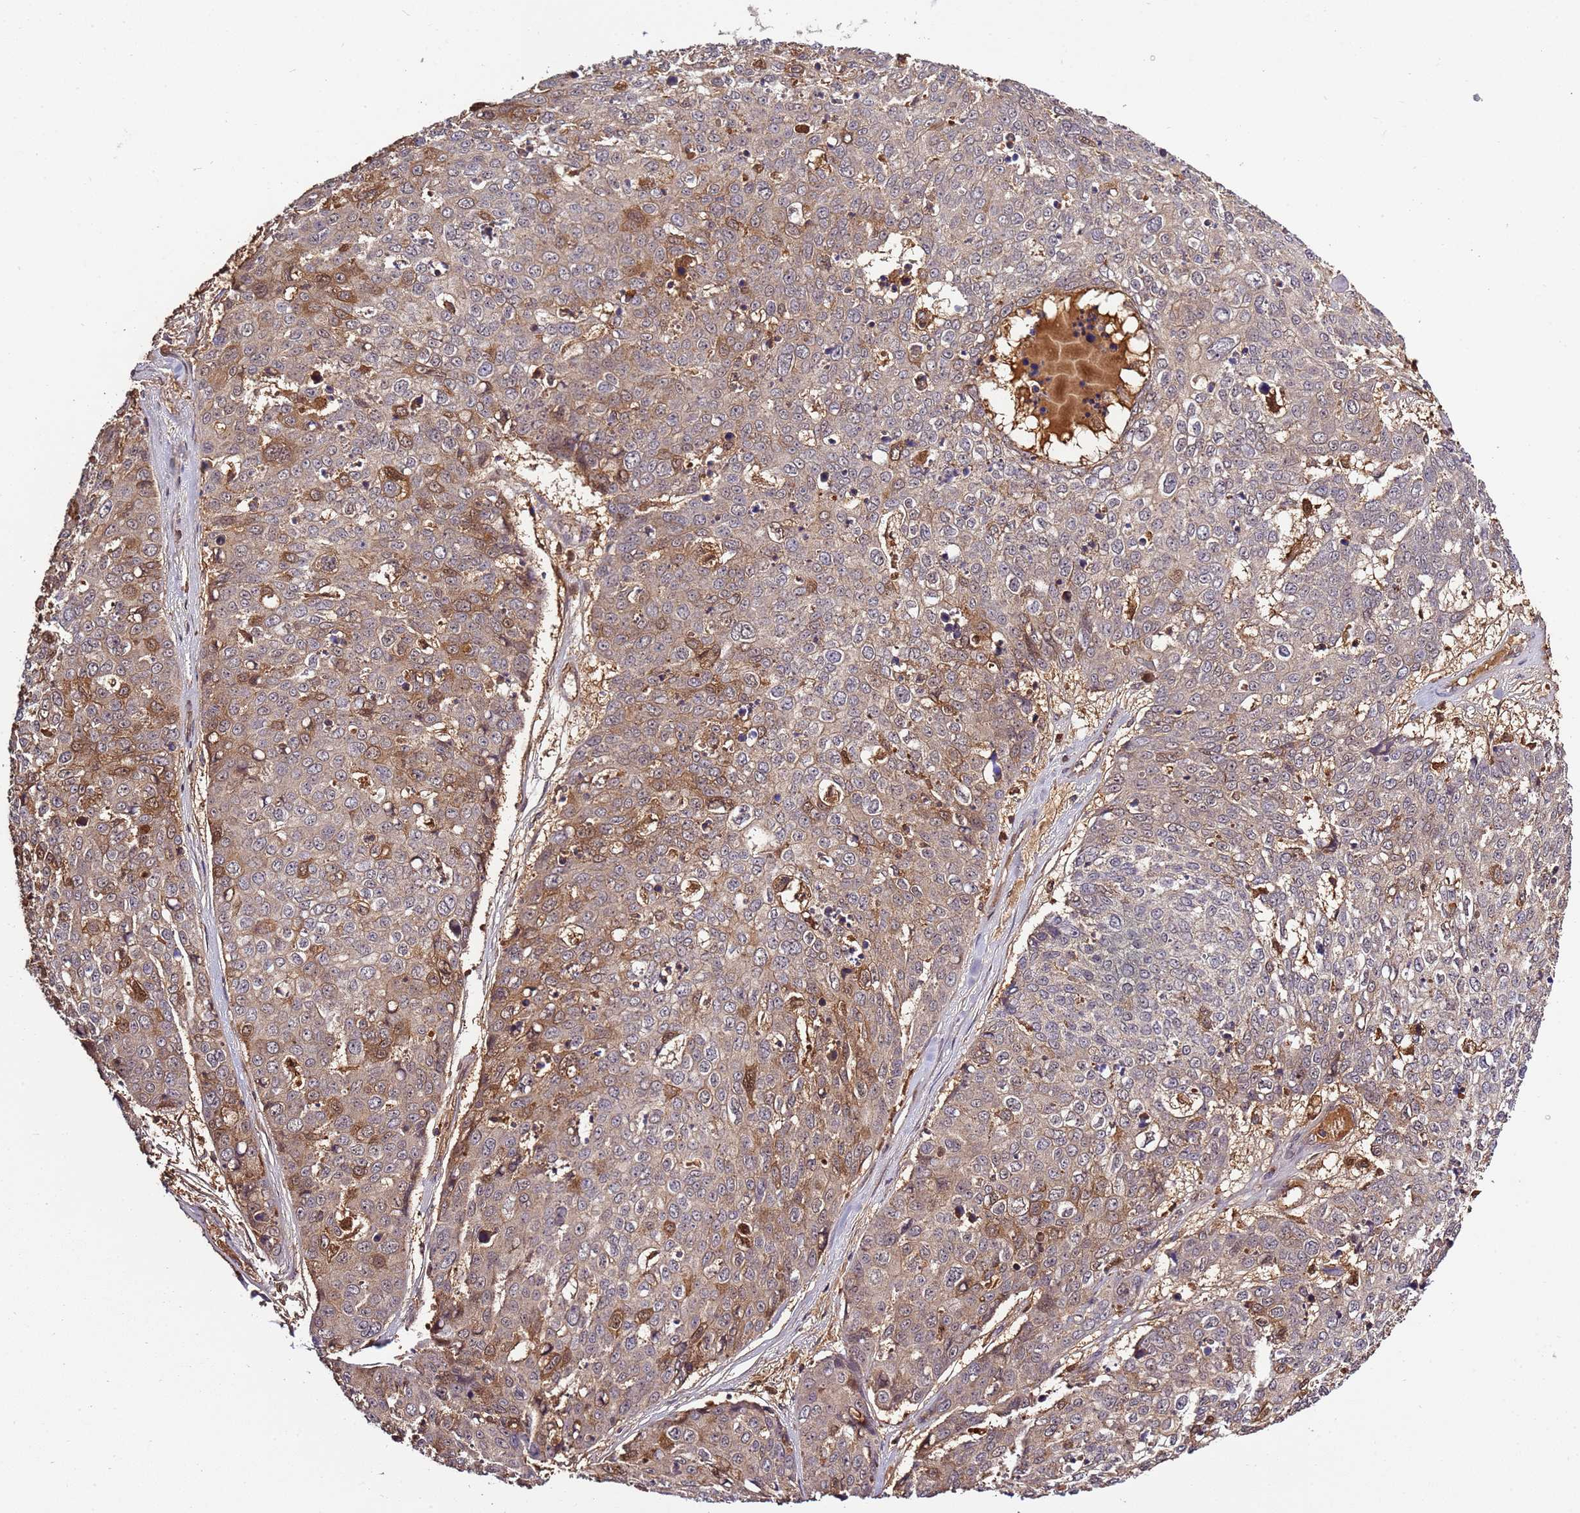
{"staining": {"intensity": "moderate", "quantity": ">75%", "location": "cytoplasmic/membranous,nuclear"}, "tissue": "skin cancer", "cell_type": "Tumor cells", "image_type": "cancer", "snomed": [{"axis": "morphology", "description": "Squamous cell carcinoma, NOS"}, {"axis": "topography", "description": "Skin"}], "caption": "A medium amount of moderate cytoplasmic/membranous and nuclear expression is appreciated in approximately >75% of tumor cells in skin cancer tissue.", "gene": "ZNF624", "patient": {"sex": "female", "age": 44}}